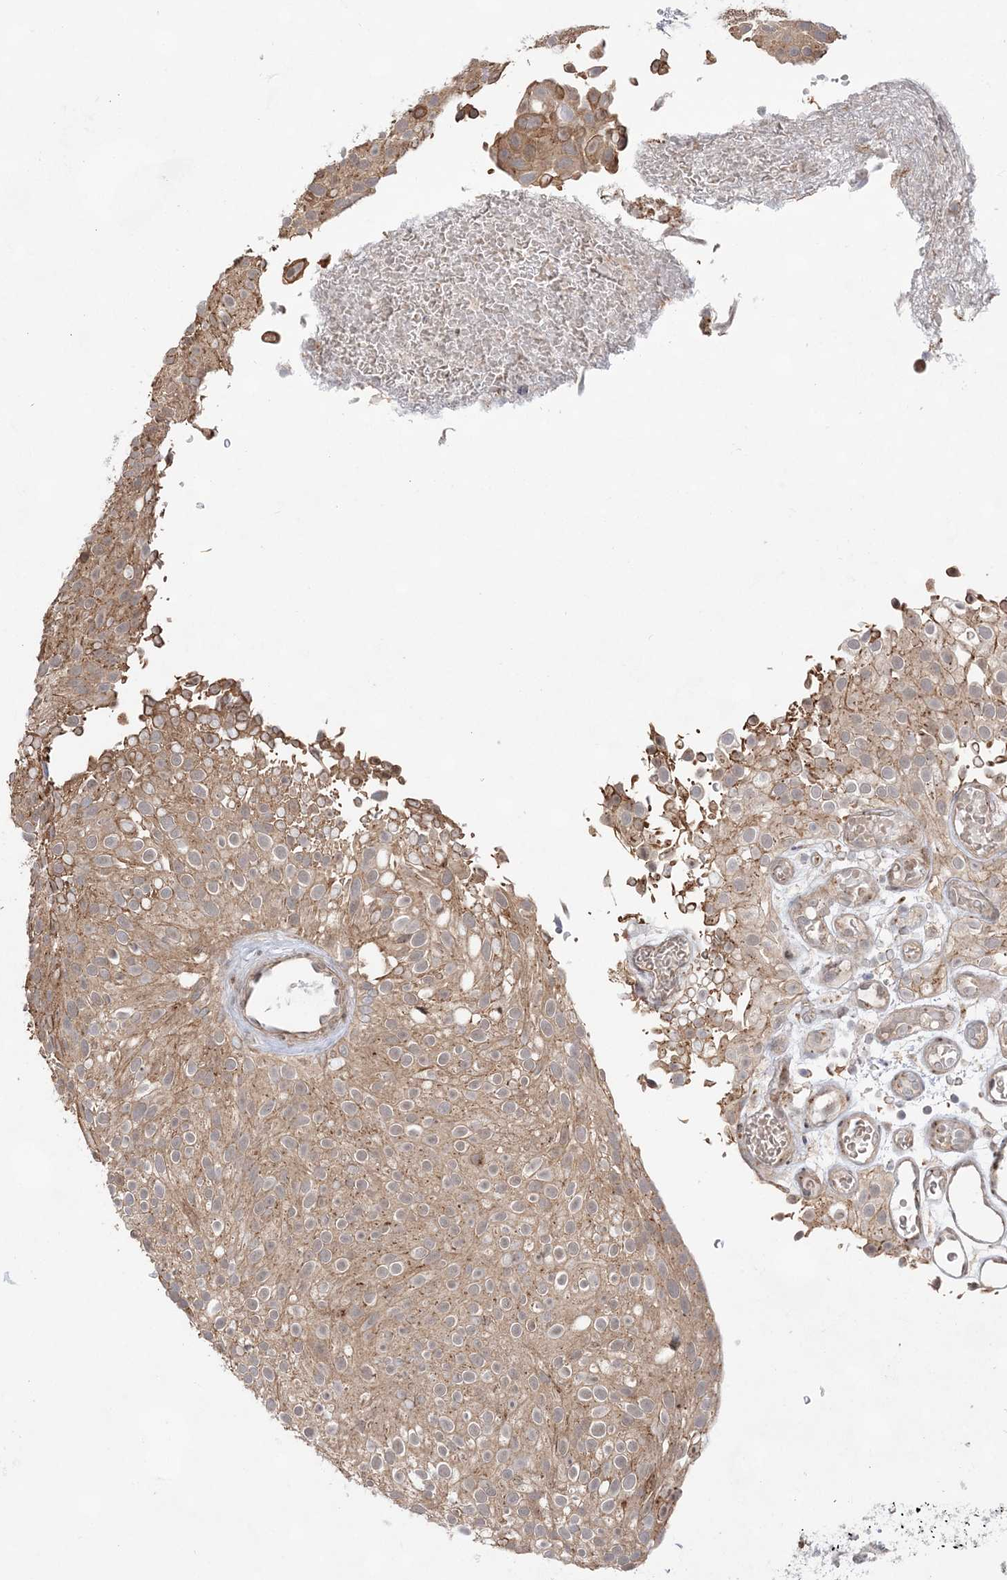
{"staining": {"intensity": "moderate", "quantity": ">75%", "location": "cytoplasmic/membranous"}, "tissue": "urothelial cancer", "cell_type": "Tumor cells", "image_type": "cancer", "snomed": [{"axis": "morphology", "description": "Urothelial carcinoma, Low grade"}, {"axis": "topography", "description": "Urinary bladder"}], "caption": "IHC of human urothelial cancer demonstrates medium levels of moderate cytoplasmic/membranous expression in approximately >75% of tumor cells.", "gene": "ANAPC15", "patient": {"sex": "male", "age": 78}}